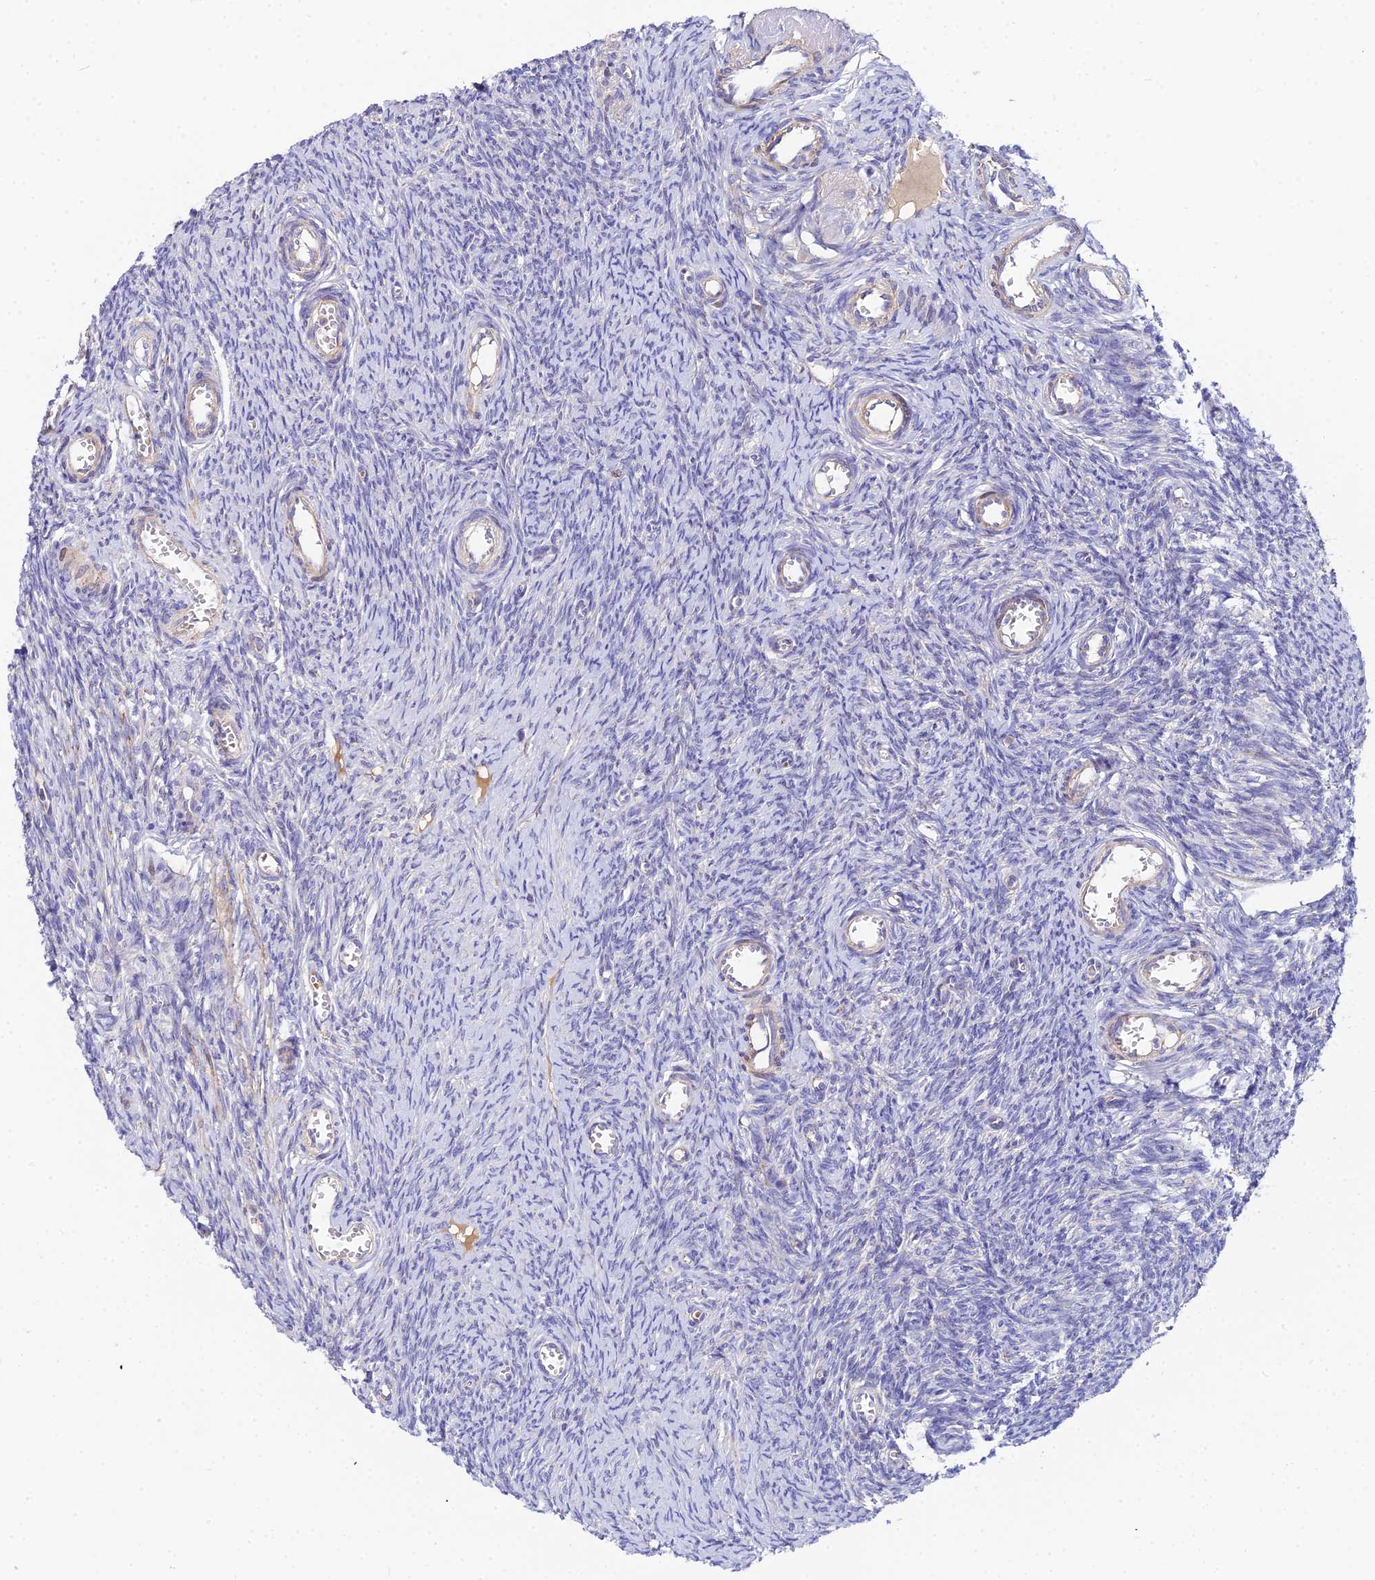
{"staining": {"intensity": "negative", "quantity": "none", "location": "none"}, "tissue": "ovary", "cell_type": "Ovarian stroma cells", "image_type": "normal", "snomed": [{"axis": "morphology", "description": "Normal tissue, NOS"}, {"axis": "topography", "description": "Ovary"}], "caption": "Ovarian stroma cells show no significant protein positivity in normal ovary. (Stains: DAB immunohistochemistry (IHC) with hematoxylin counter stain, Microscopy: brightfield microscopy at high magnification).", "gene": "ACOT1", "patient": {"sex": "female", "age": 44}}